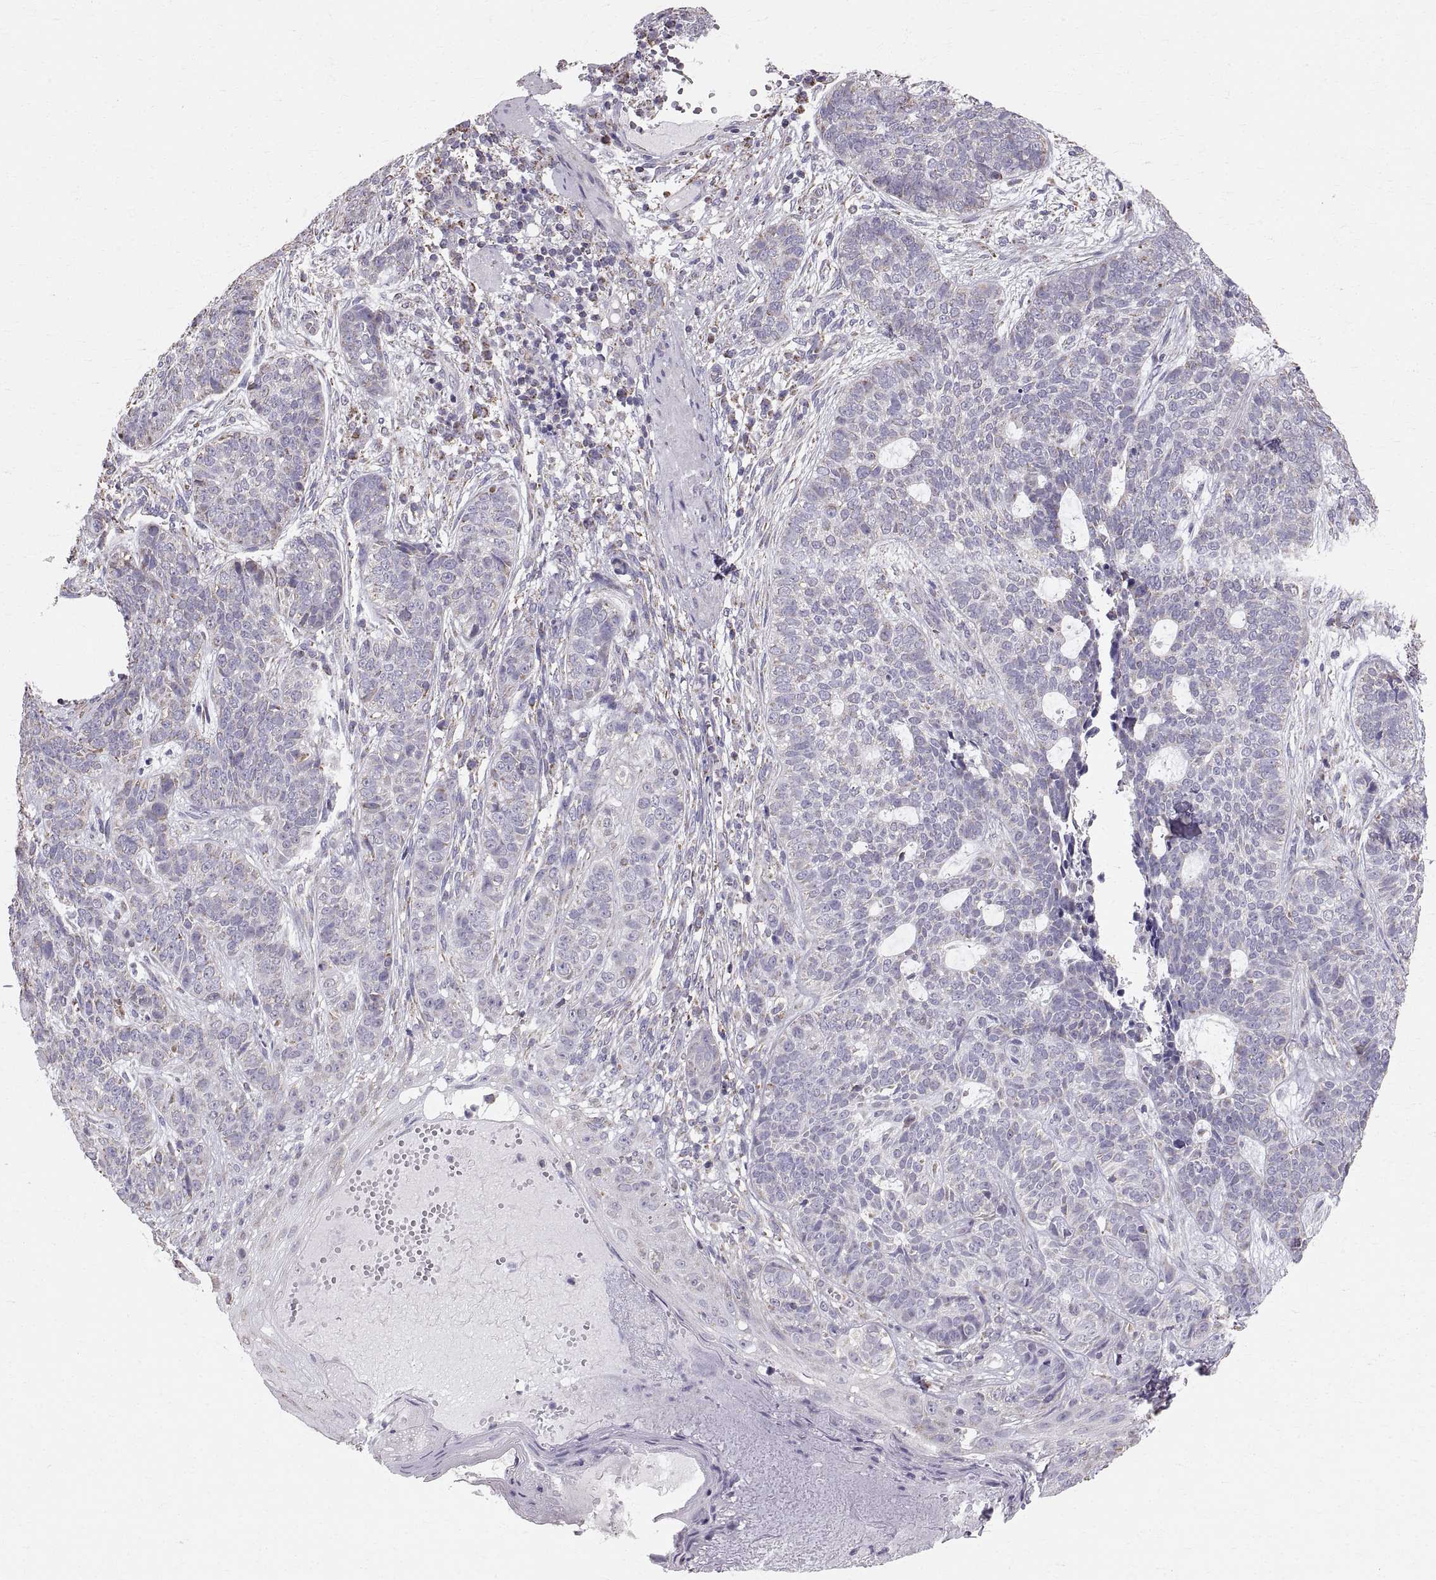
{"staining": {"intensity": "negative", "quantity": "none", "location": "none"}, "tissue": "skin cancer", "cell_type": "Tumor cells", "image_type": "cancer", "snomed": [{"axis": "morphology", "description": "Basal cell carcinoma"}, {"axis": "topography", "description": "Skin"}], "caption": "A histopathology image of human skin cancer (basal cell carcinoma) is negative for staining in tumor cells.", "gene": "STMND1", "patient": {"sex": "female", "age": 69}}